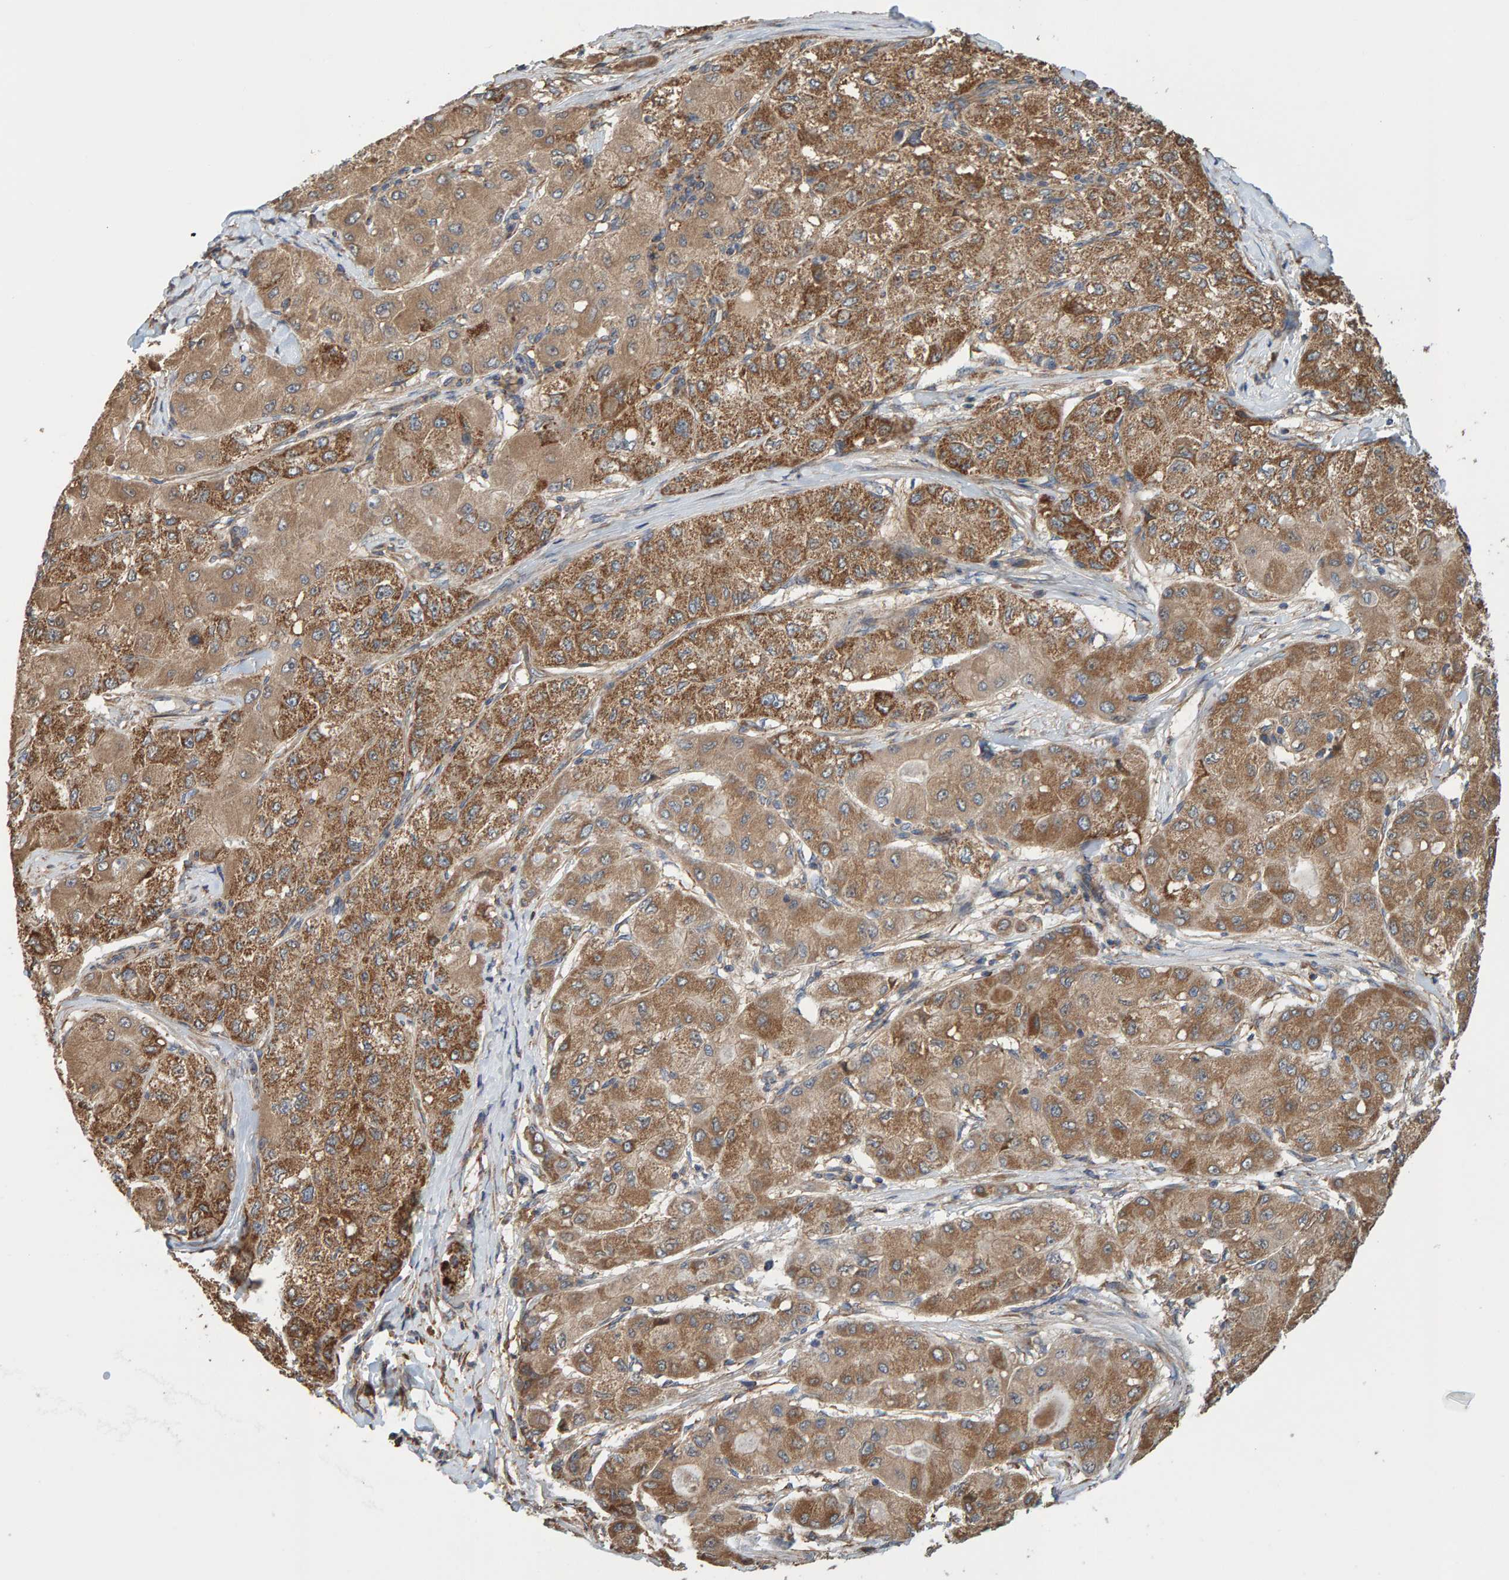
{"staining": {"intensity": "strong", "quantity": ">75%", "location": "cytoplasmic/membranous"}, "tissue": "liver cancer", "cell_type": "Tumor cells", "image_type": "cancer", "snomed": [{"axis": "morphology", "description": "Carcinoma, Hepatocellular, NOS"}, {"axis": "topography", "description": "Liver"}], "caption": "This micrograph shows immunohistochemistry staining of human liver hepatocellular carcinoma, with high strong cytoplasmic/membranous positivity in about >75% of tumor cells.", "gene": "MRPL45", "patient": {"sex": "male", "age": 80}}